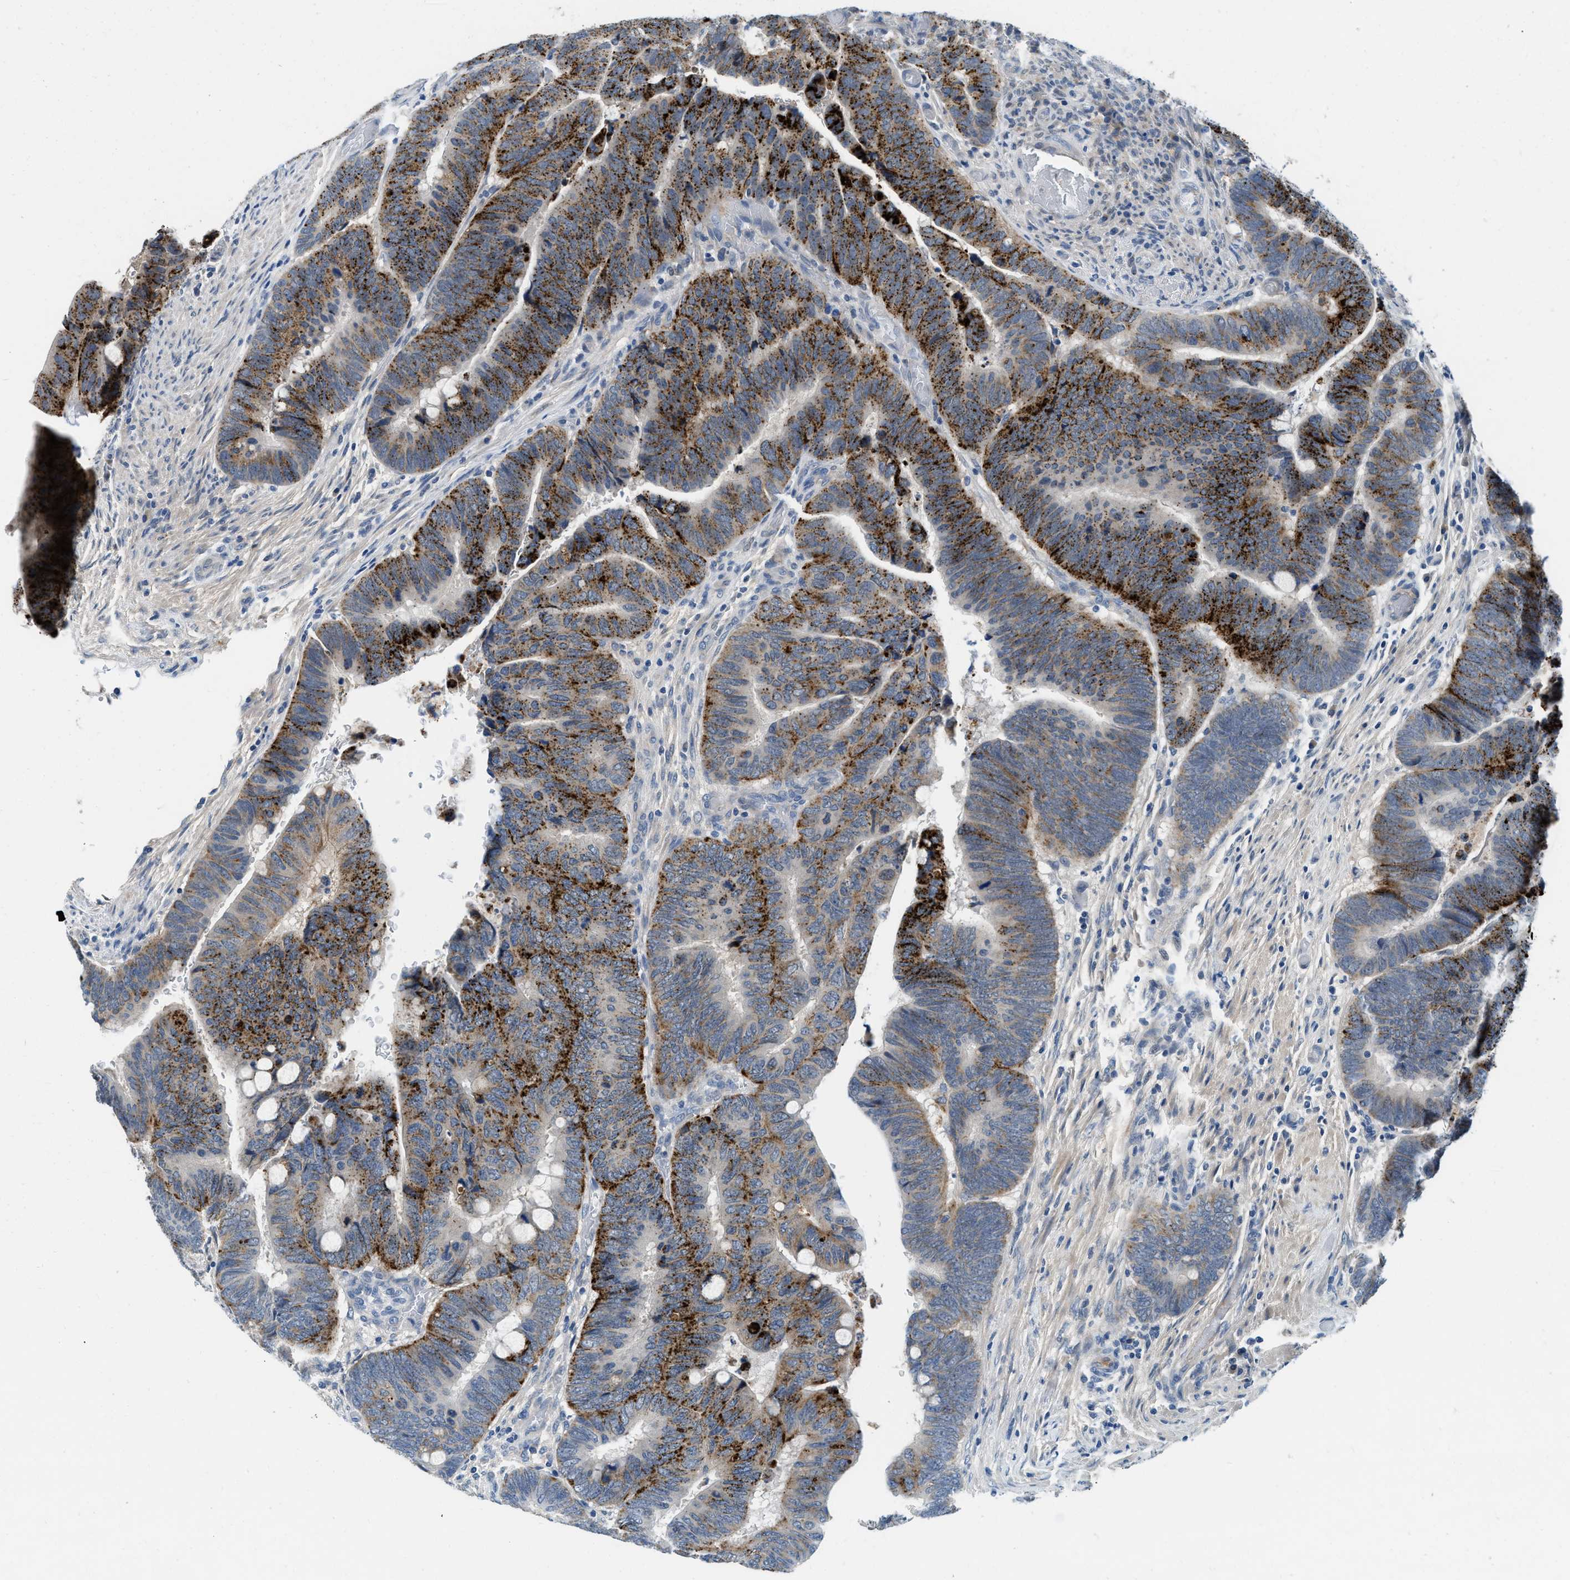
{"staining": {"intensity": "strong", "quantity": "25%-75%", "location": "cytoplasmic/membranous"}, "tissue": "colorectal cancer", "cell_type": "Tumor cells", "image_type": "cancer", "snomed": [{"axis": "morphology", "description": "Normal tissue, NOS"}, {"axis": "morphology", "description": "Adenocarcinoma, NOS"}, {"axis": "topography", "description": "Rectum"}], "caption": "A brown stain highlights strong cytoplasmic/membranous positivity of a protein in human adenocarcinoma (colorectal) tumor cells.", "gene": "TSPAN3", "patient": {"sex": "male", "age": 92}}